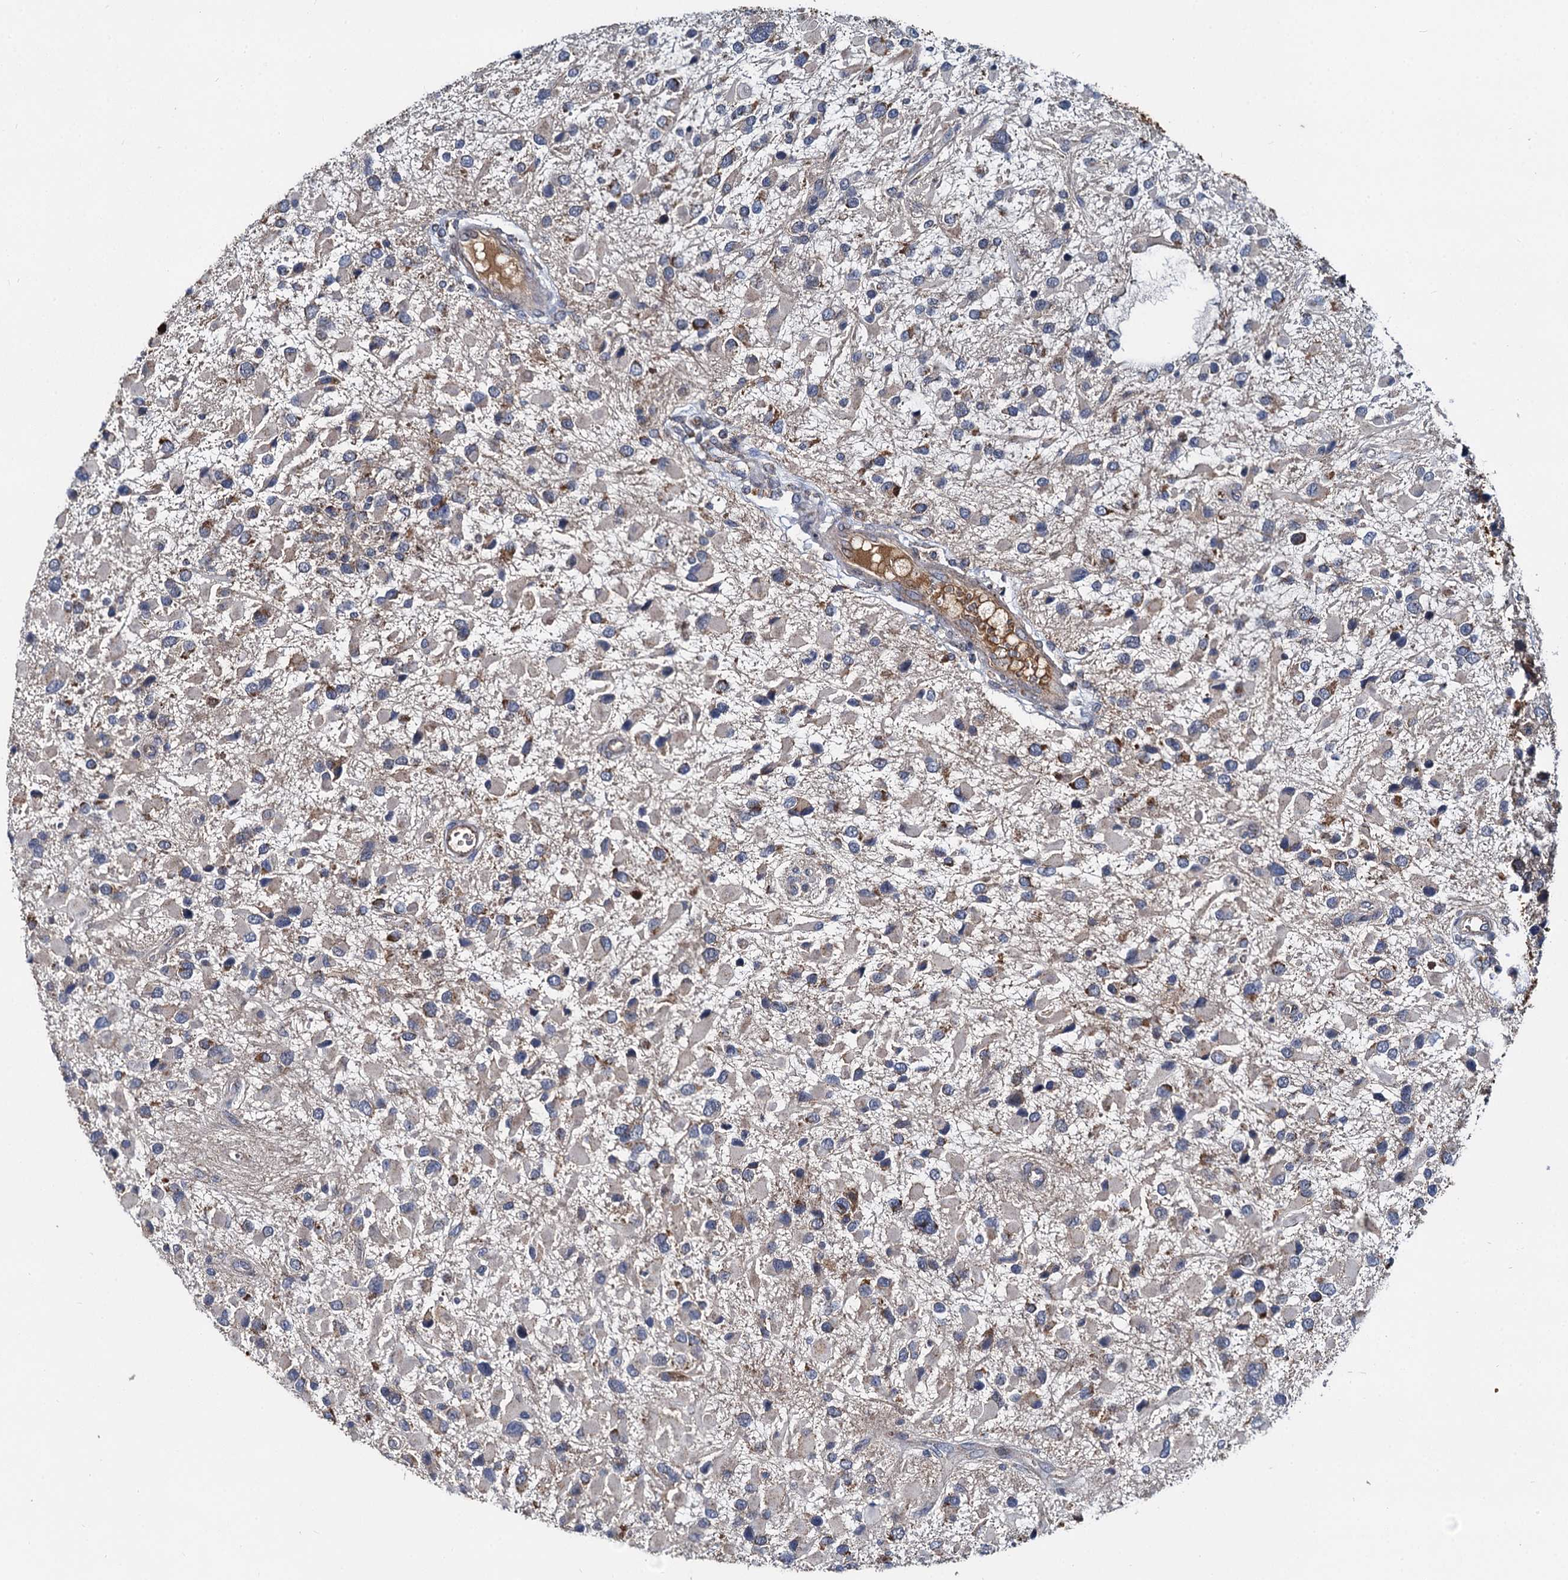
{"staining": {"intensity": "negative", "quantity": "none", "location": "none"}, "tissue": "glioma", "cell_type": "Tumor cells", "image_type": "cancer", "snomed": [{"axis": "morphology", "description": "Glioma, malignant, High grade"}, {"axis": "topography", "description": "Brain"}], "caption": "This histopathology image is of glioma stained with IHC to label a protein in brown with the nuclei are counter-stained blue. There is no expression in tumor cells.", "gene": "SPRYD3", "patient": {"sex": "male", "age": 53}}